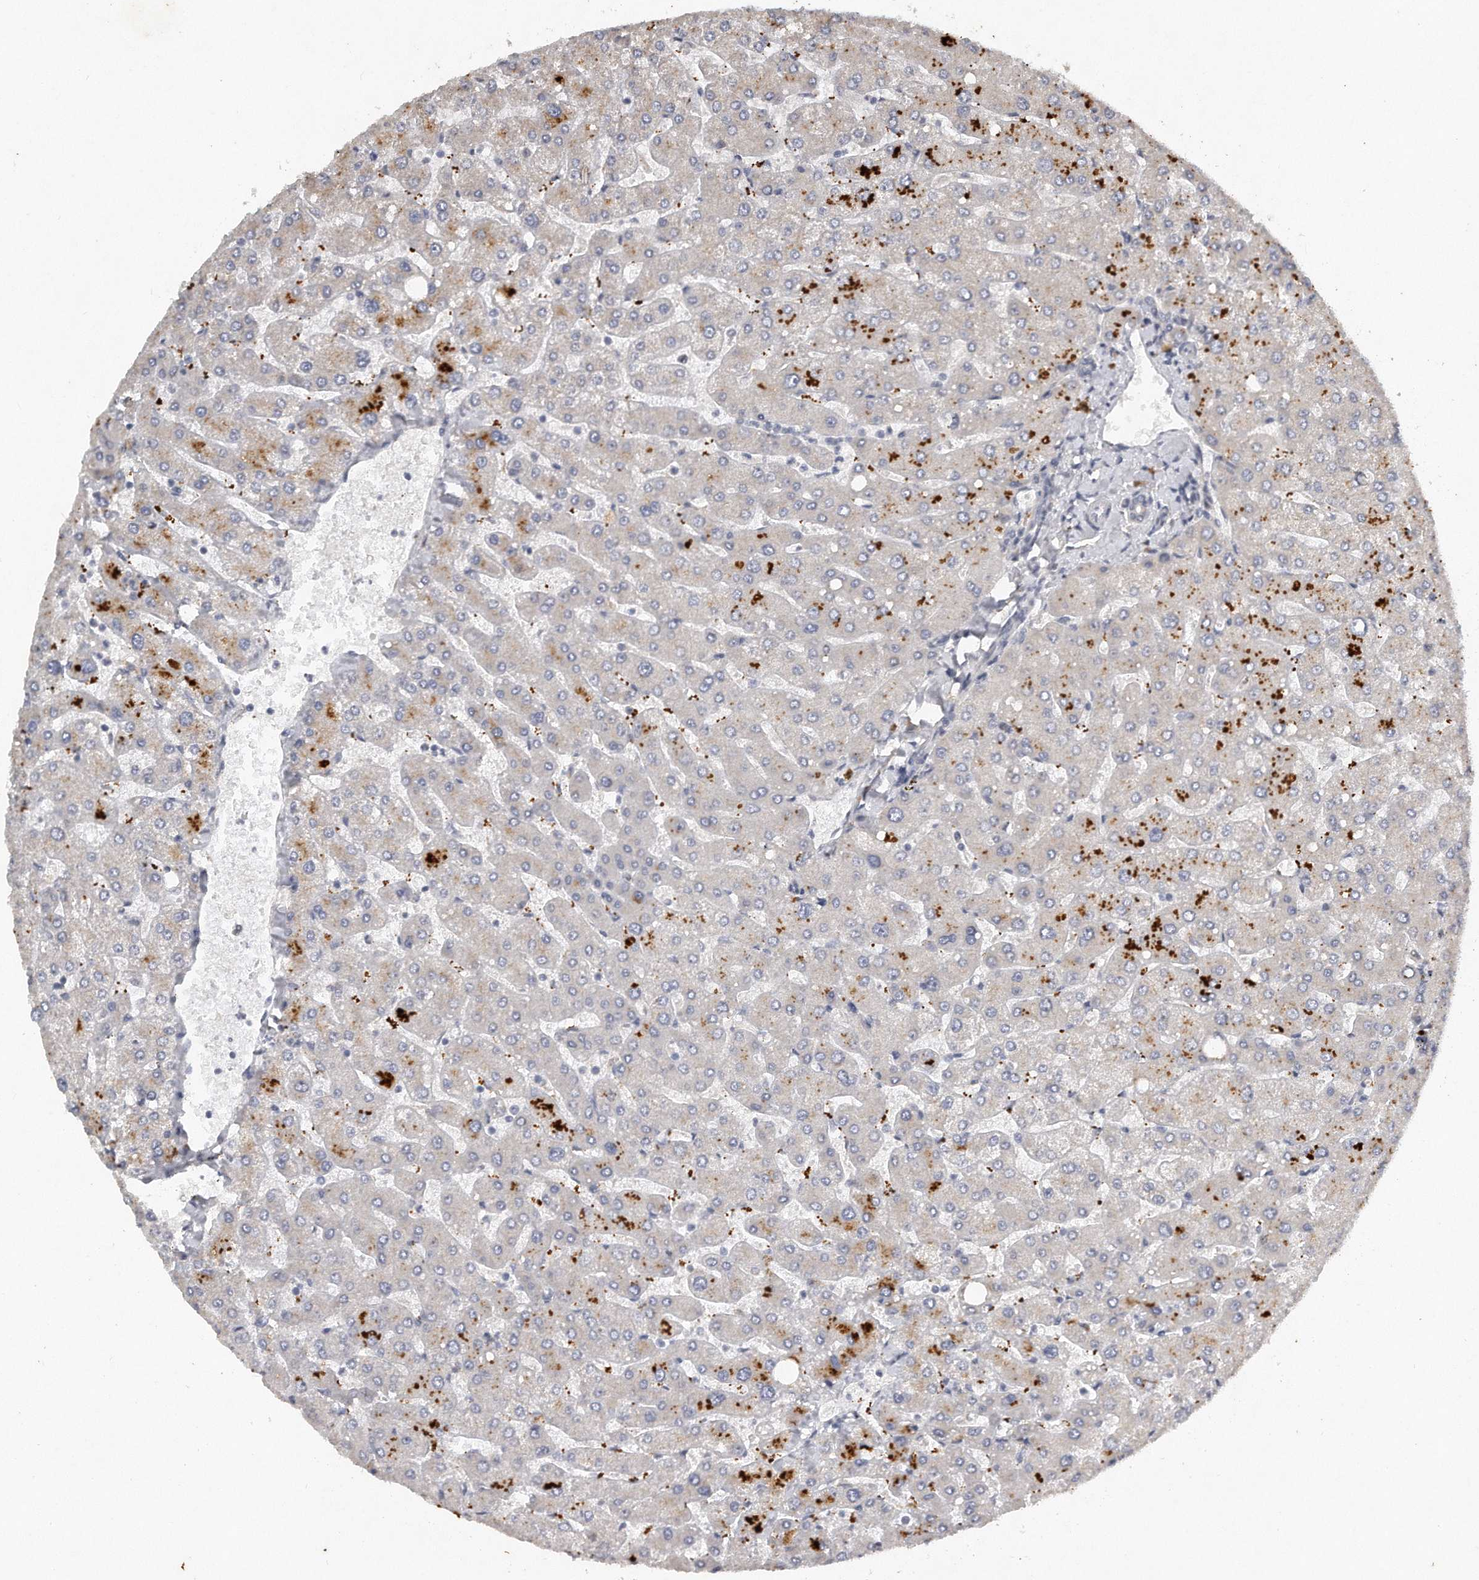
{"staining": {"intensity": "negative", "quantity": "none", "location": "none"}, "tissue": "liver", "cell_type": "Cholangiocytes", "image_type": "normal", "snomed": [{"axis": "morphology", "description": "Normal tissue, NOS"}, {"axis": "topography", "description": "Liver"}], "caption": "Immunohistochemistry (IHC) image of unremarkable liver: liver stained with DAB reveals no significant protein expression in cholangiocytes.", "gene": "CAMK1", "patient": {"sex": "male", "age": 55}}